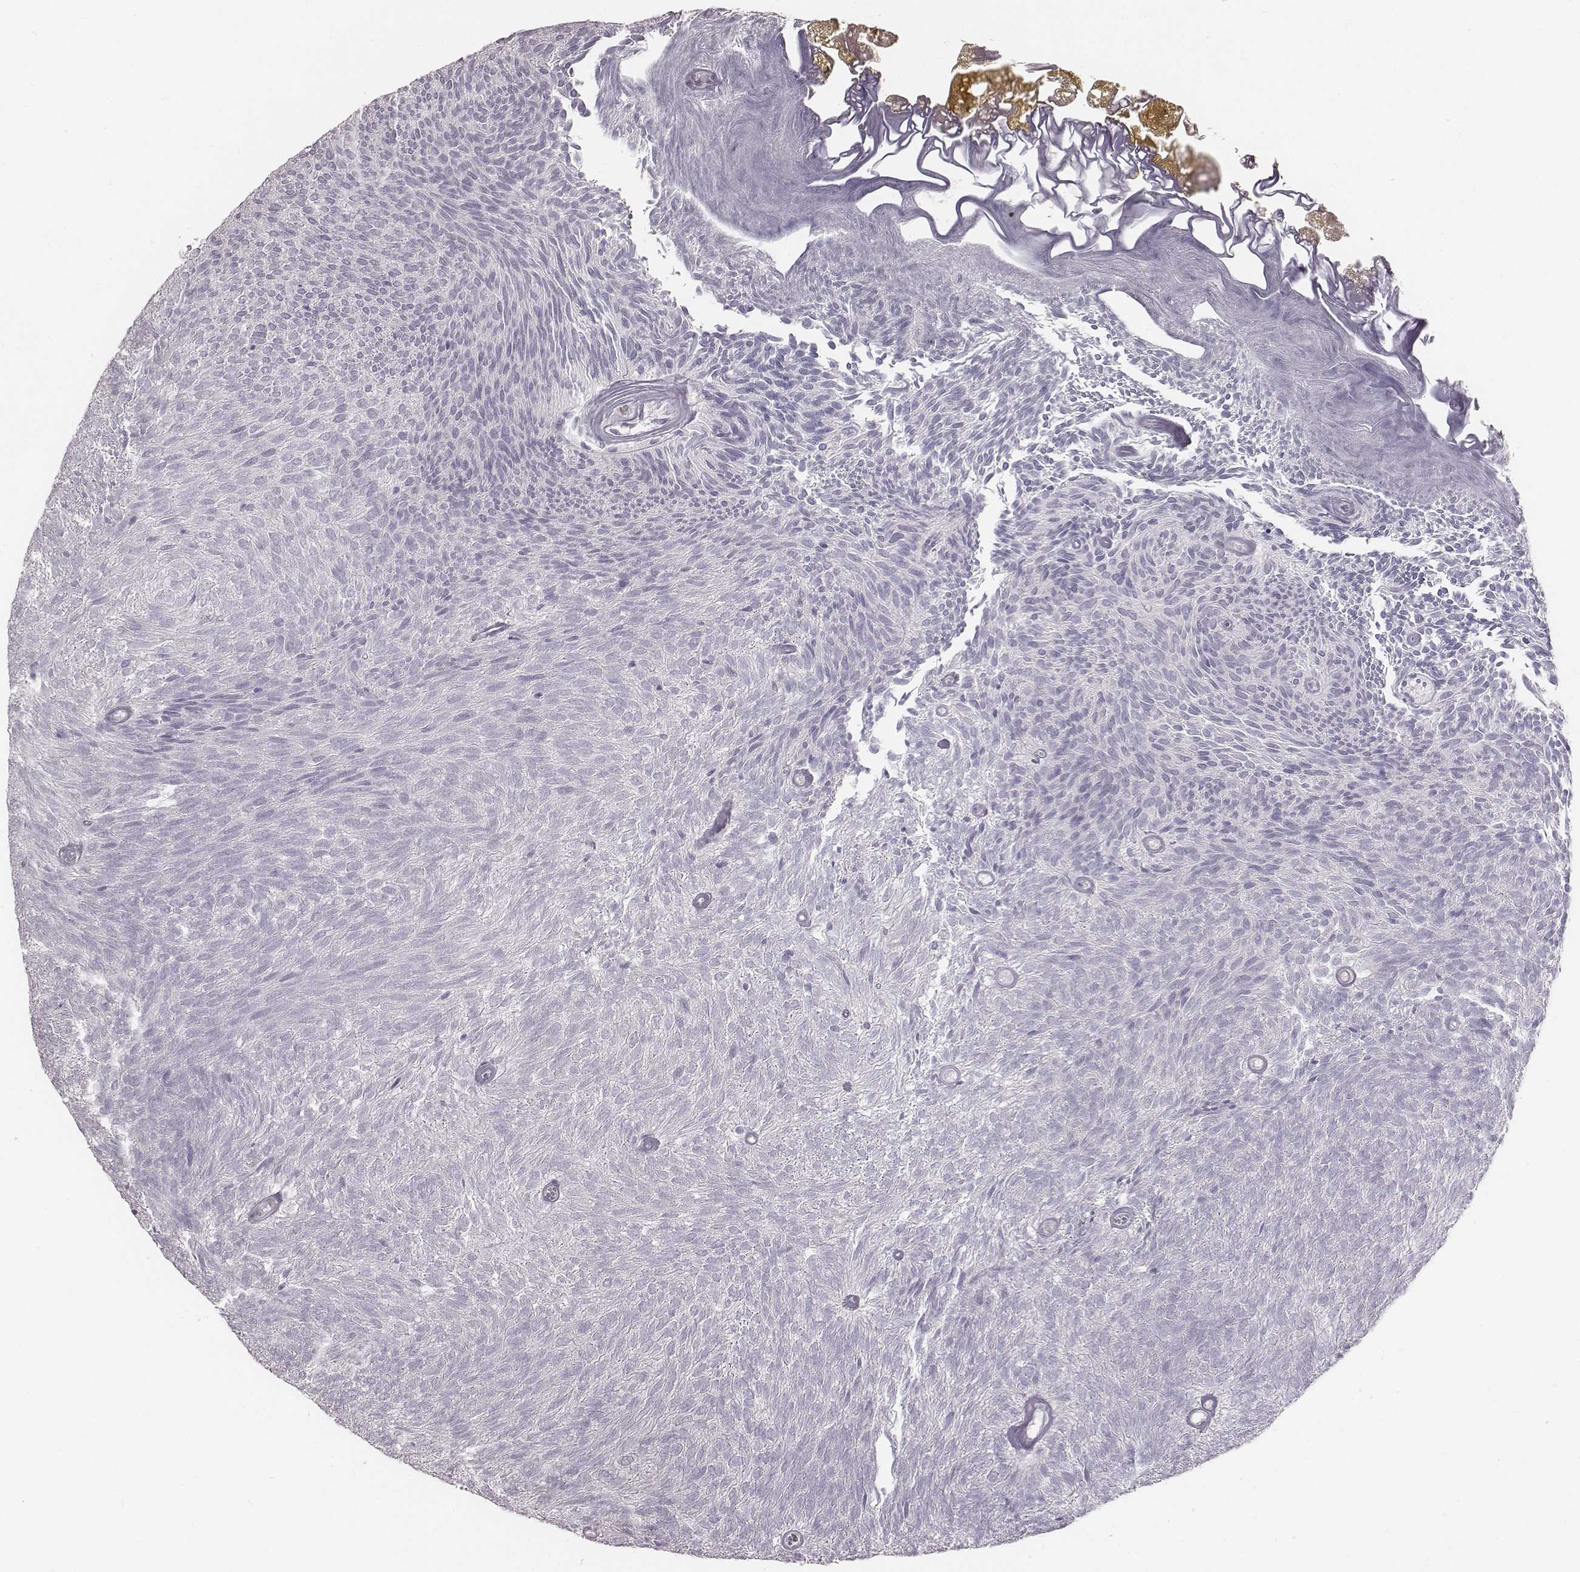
{"staining": {"intensity": "negative", "quantity": "none", "location": "none"}, "tissue": "urothelial cancer", "cell_type": "Tumor cells", "image_type": "cancer", "snomed": [{"axis": "morphology", "description": "Urothelial carcinoma, Low grade"}, {"axis": "topography", "description": "Urinary bladder"}], "caption": "Tumor cells show no significant protein positivity in urothelial cancer.", "gene": "PBK", "patient": {"sex": "male", "age": 77}}